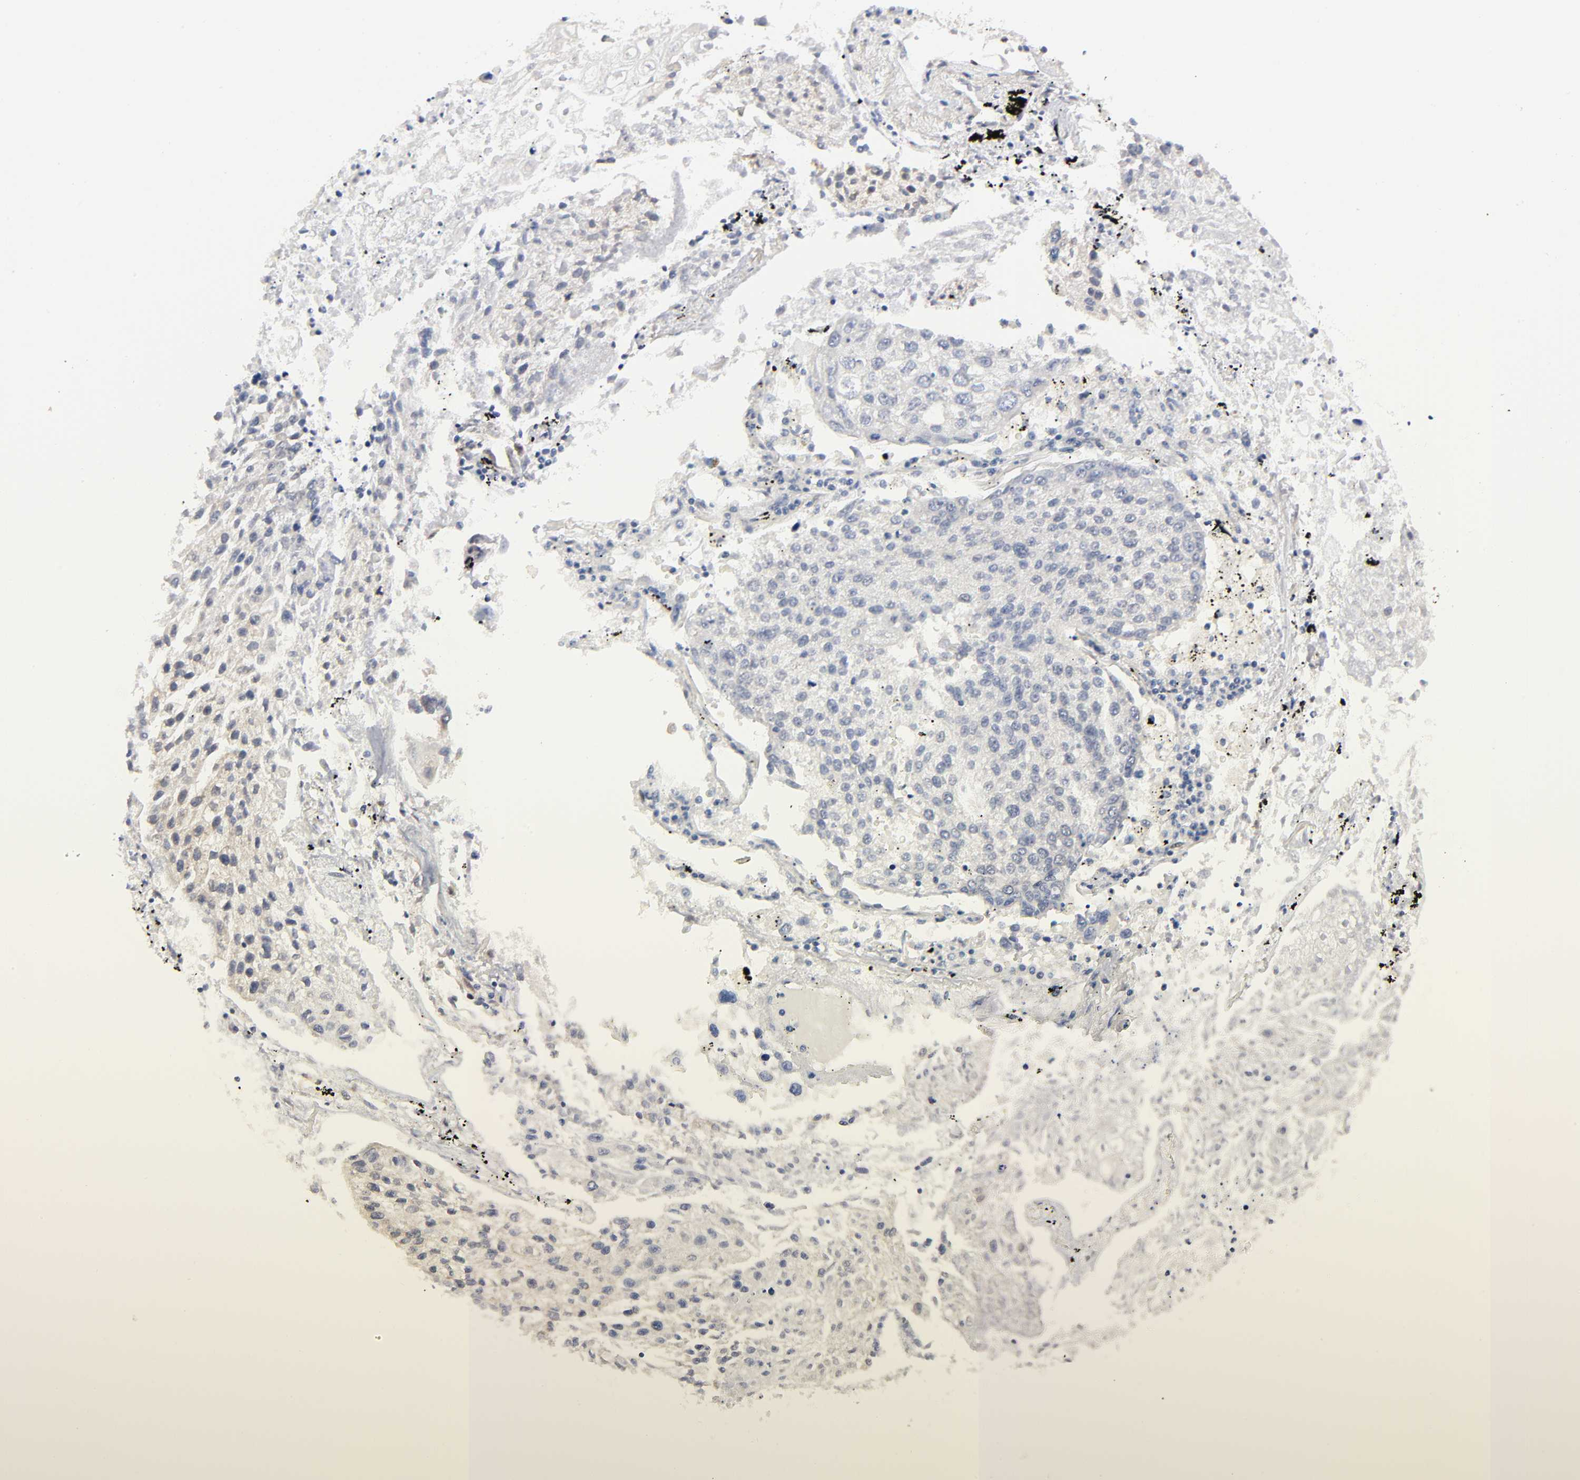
{"staining": {"intensity": "negative", "quantity": "none", "location": "none"}, "tissue": "lung cancer", "cell_type": "Tumor cells", "image_type": "cancer", "snomed": [{"axis": "morphology", "description": "Squamous cell carcinoma, NOS"}, {"axis": "topography", "description": "Lung"}], "caption": "Lung squamous cell carcinoma stained for a protein using immunohistochemistry (IHC) exhibits no expression tumor cells.", "gene": "PTEN", "patient": {"sex": "male", "age": 75}}